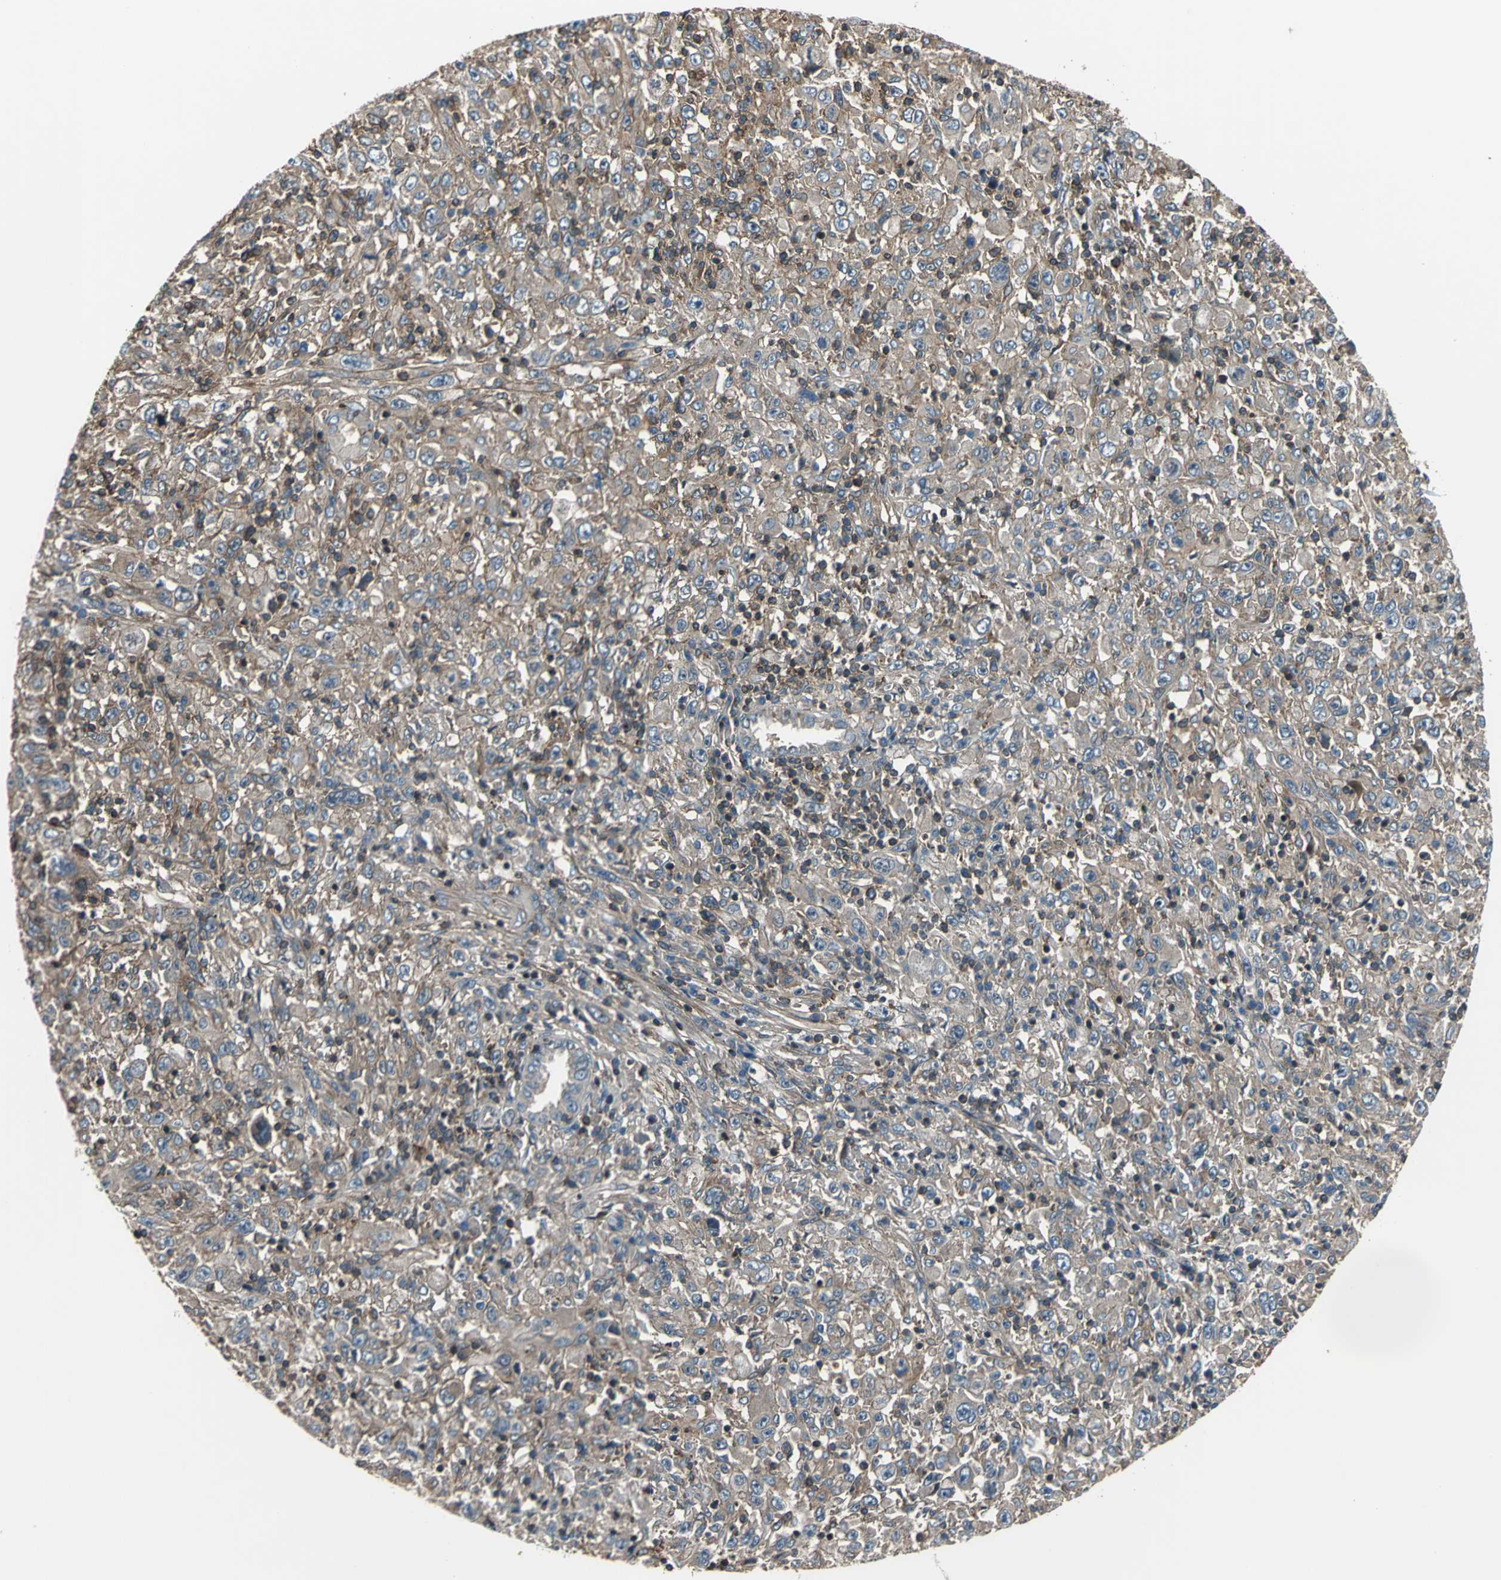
{"staining": {"intensity": "moderate", "quantity": ">75%", "location": "cytoplasmic/membranous"}, "tissue": "melanoma", "cell_type": "Tumor cells", "image_type": "cancer", "snomed": [{"axis": "morphology", "description": "Malignant melanoma, Metastatic site"}, {"axis": "topography", "description": "Skin"}], "caption": "The photomicrograph shows staining of melanoma, revealing moderate cytoplasmic/membranous protein staining (brown color) within tumor cells.", "gene": "PARVA", "patient": {"sex": "female", "age": 56}}